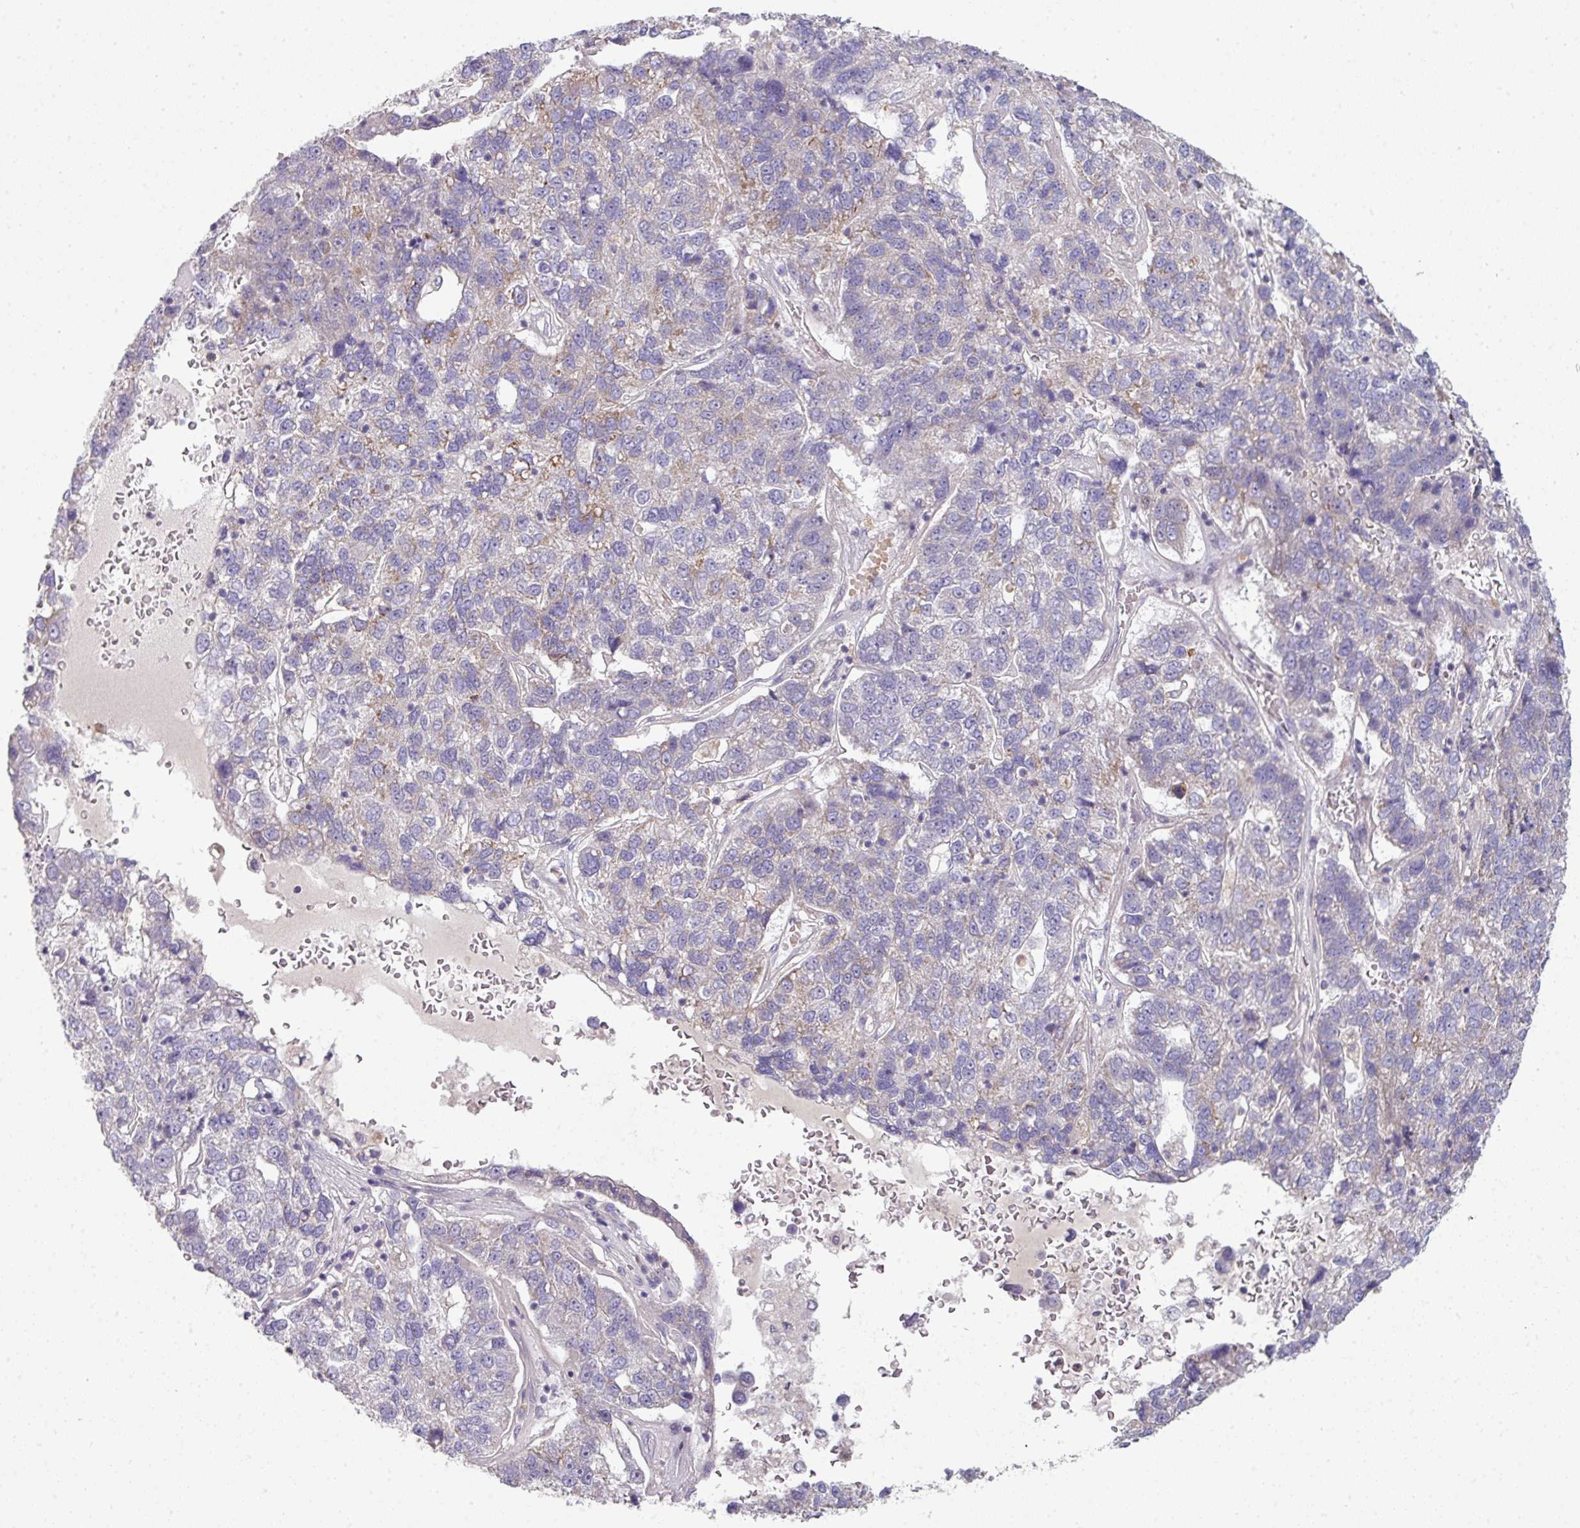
{"staining": {"intensity": "weak", "quantity": "<25%", "location": "cytoplasmic/membranous"}, "tissue": "pancreatic cancer", "cell_type": "Tumor cells", "image_type": "cancer", "snomed": [{"axis": "morphology", "description": "Adenocarcinoma, NOS"}, {"axis": "topography", "description": "Pancreas"}], "caption": "An immunohistochemistry photomicrograph of pancreatic adenocarcinoma is shown. There is no staining in tumor cells of pancreatic adenocarcinoma.", "gene": "STAT5A", "patient": {"sex": "female", "age": 61}}